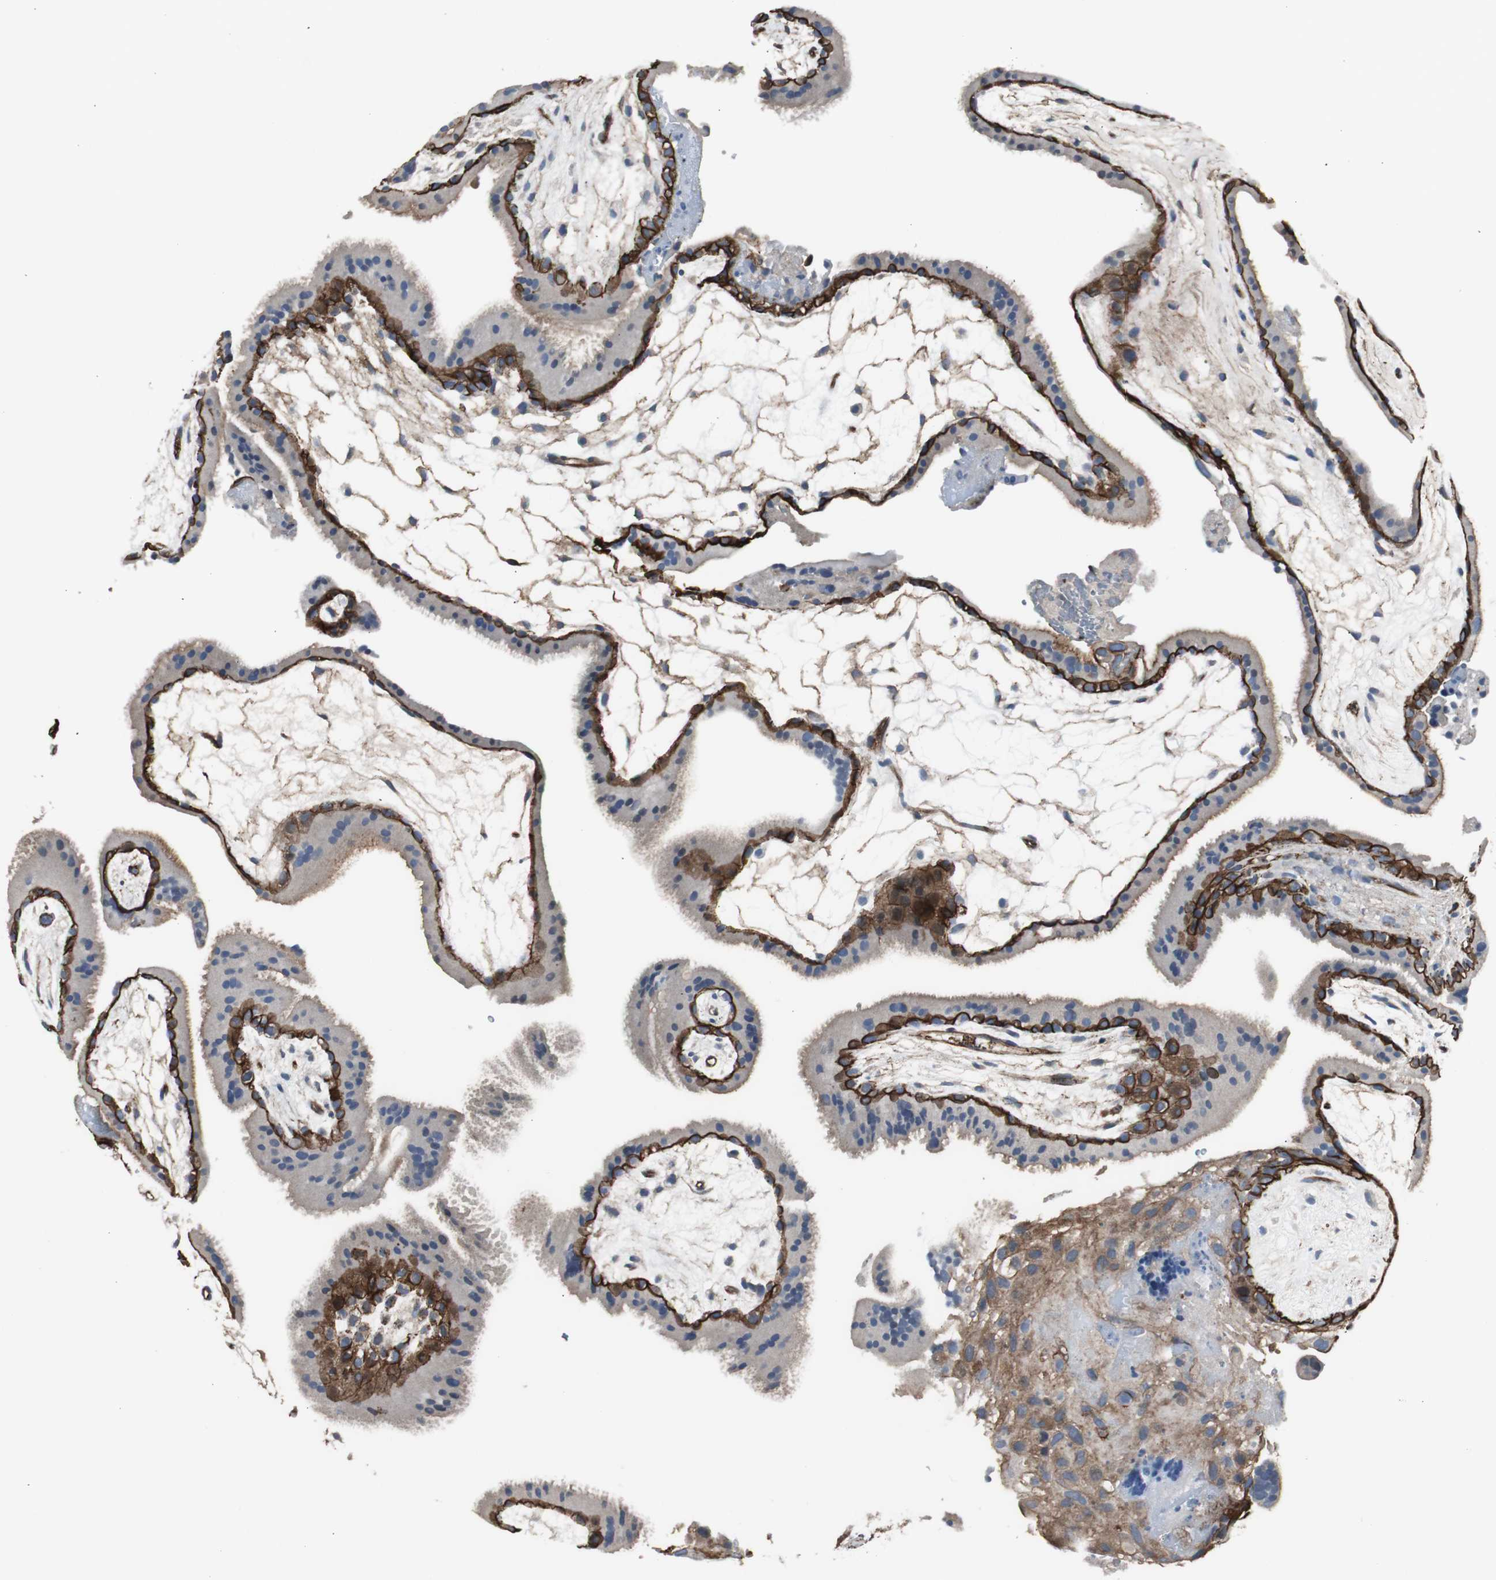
{"staining": {"intensity": "moderate", "quantity": ">75%", "location": "cytoplasmic/membranous"}, "tissue": "placenta", "cell_type": "Decidual cells", "image_type": "normal", "snomed": [{"axis": "morphology", "description": "Normal tissue, NOS"}, {"axis": "topography", "description": "Placenta"}], "caption": "DAB immunohistochemical staining of benign placenta exhibits moderate cytoplasmic/membranous protein expression in approximately >75% of decidual cells.", "gene": "STXBP4", "patient": {"sex": "female", "age": 19}}